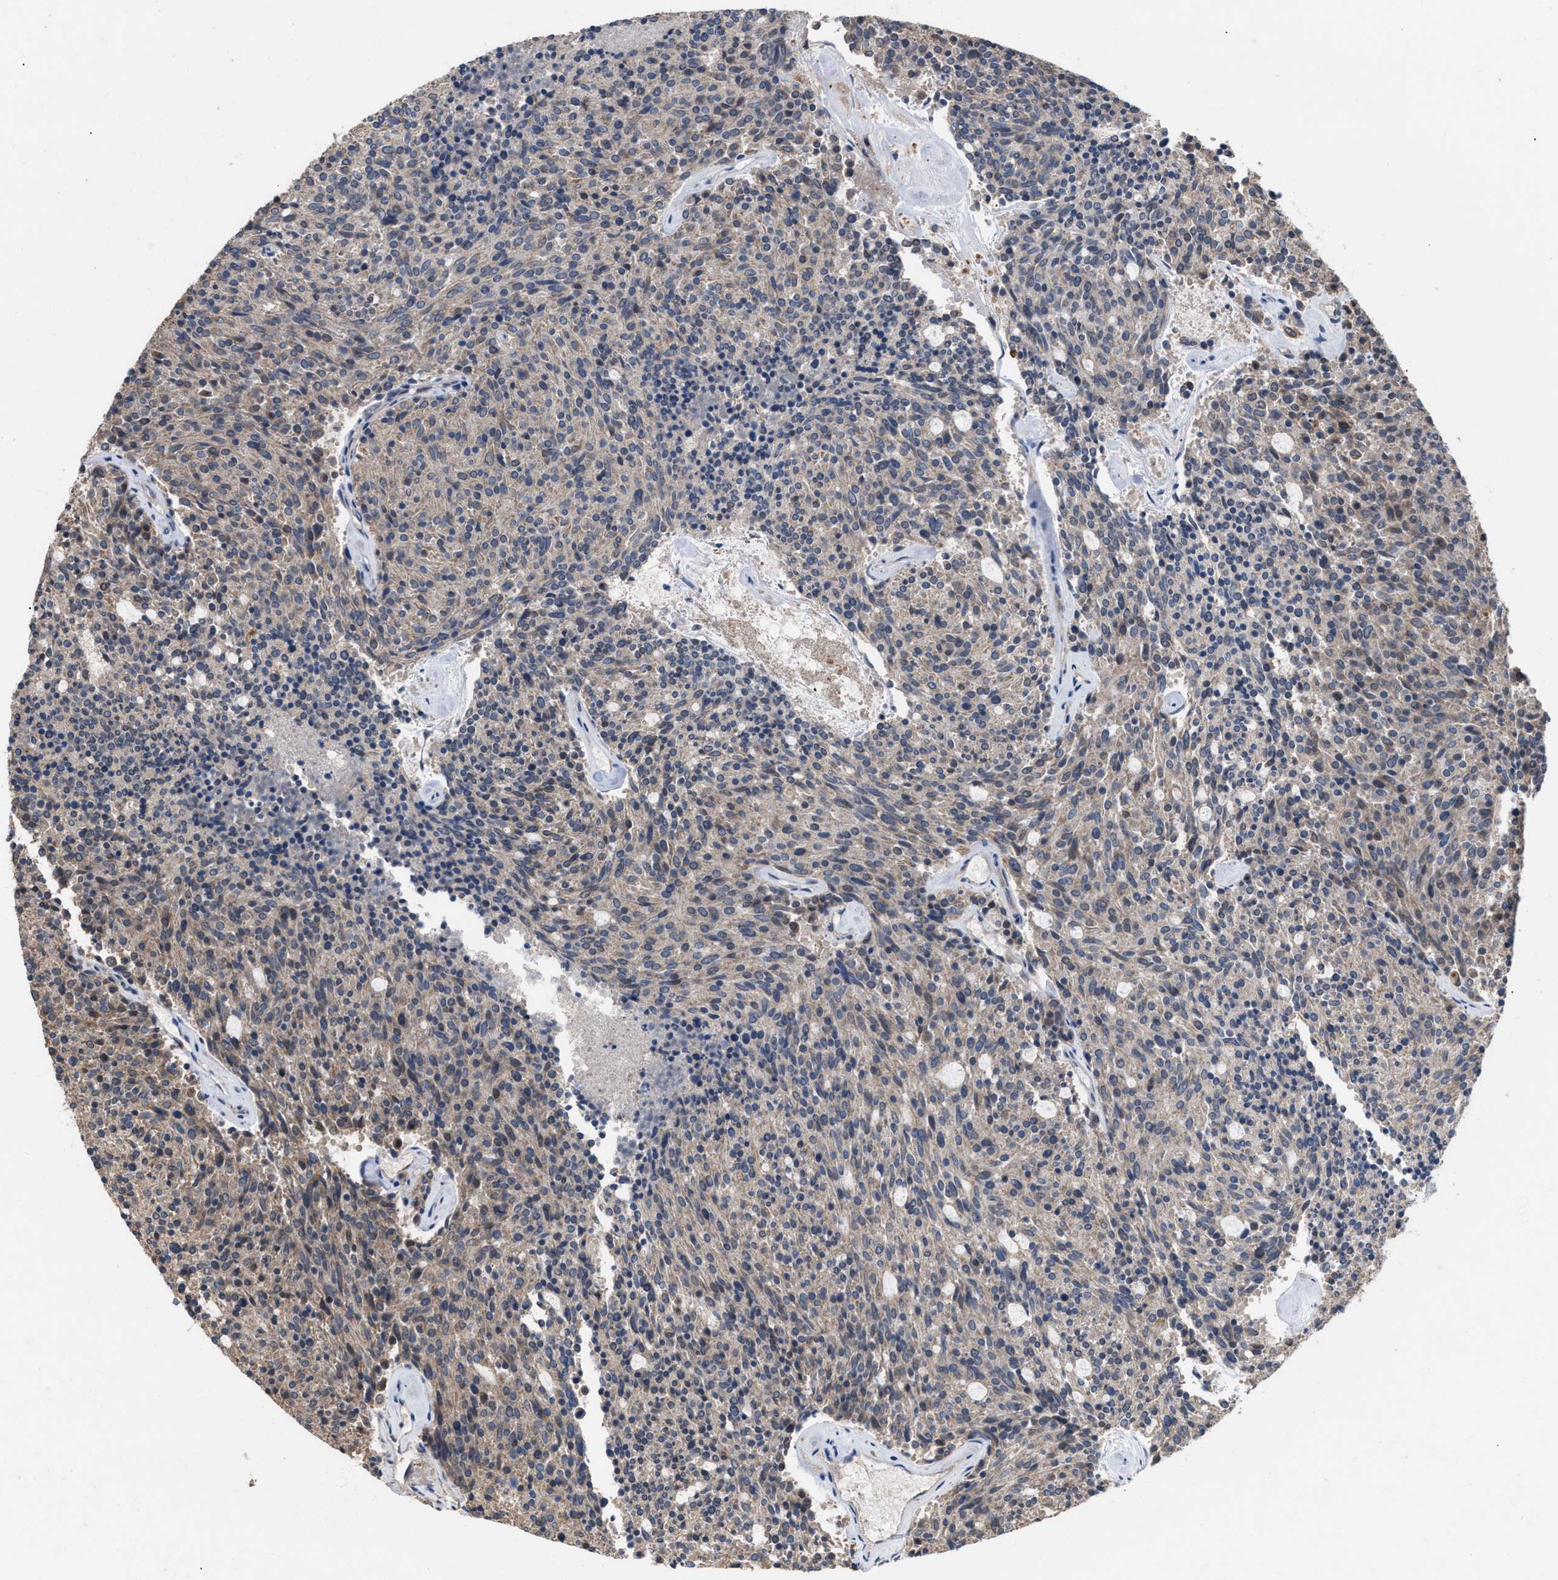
{"staining": {"intensity": "negative", "quantity": "none", "location": "none"}, "tissue": "carcinoid", "cell_type": "Tumor cells", "image_type": "cancer", "snomed": [{"axis": "morphology", "description": "Carcinoid, malignant, NOS"}, {"axis": "topography", "description": "Pancreas"}], "caption": "Photomicrograph shows no protein staining in tumor cells of carcinoid tissue.", "gene": "C9orf78", "patient": {"sex": "female", "age": 54}}